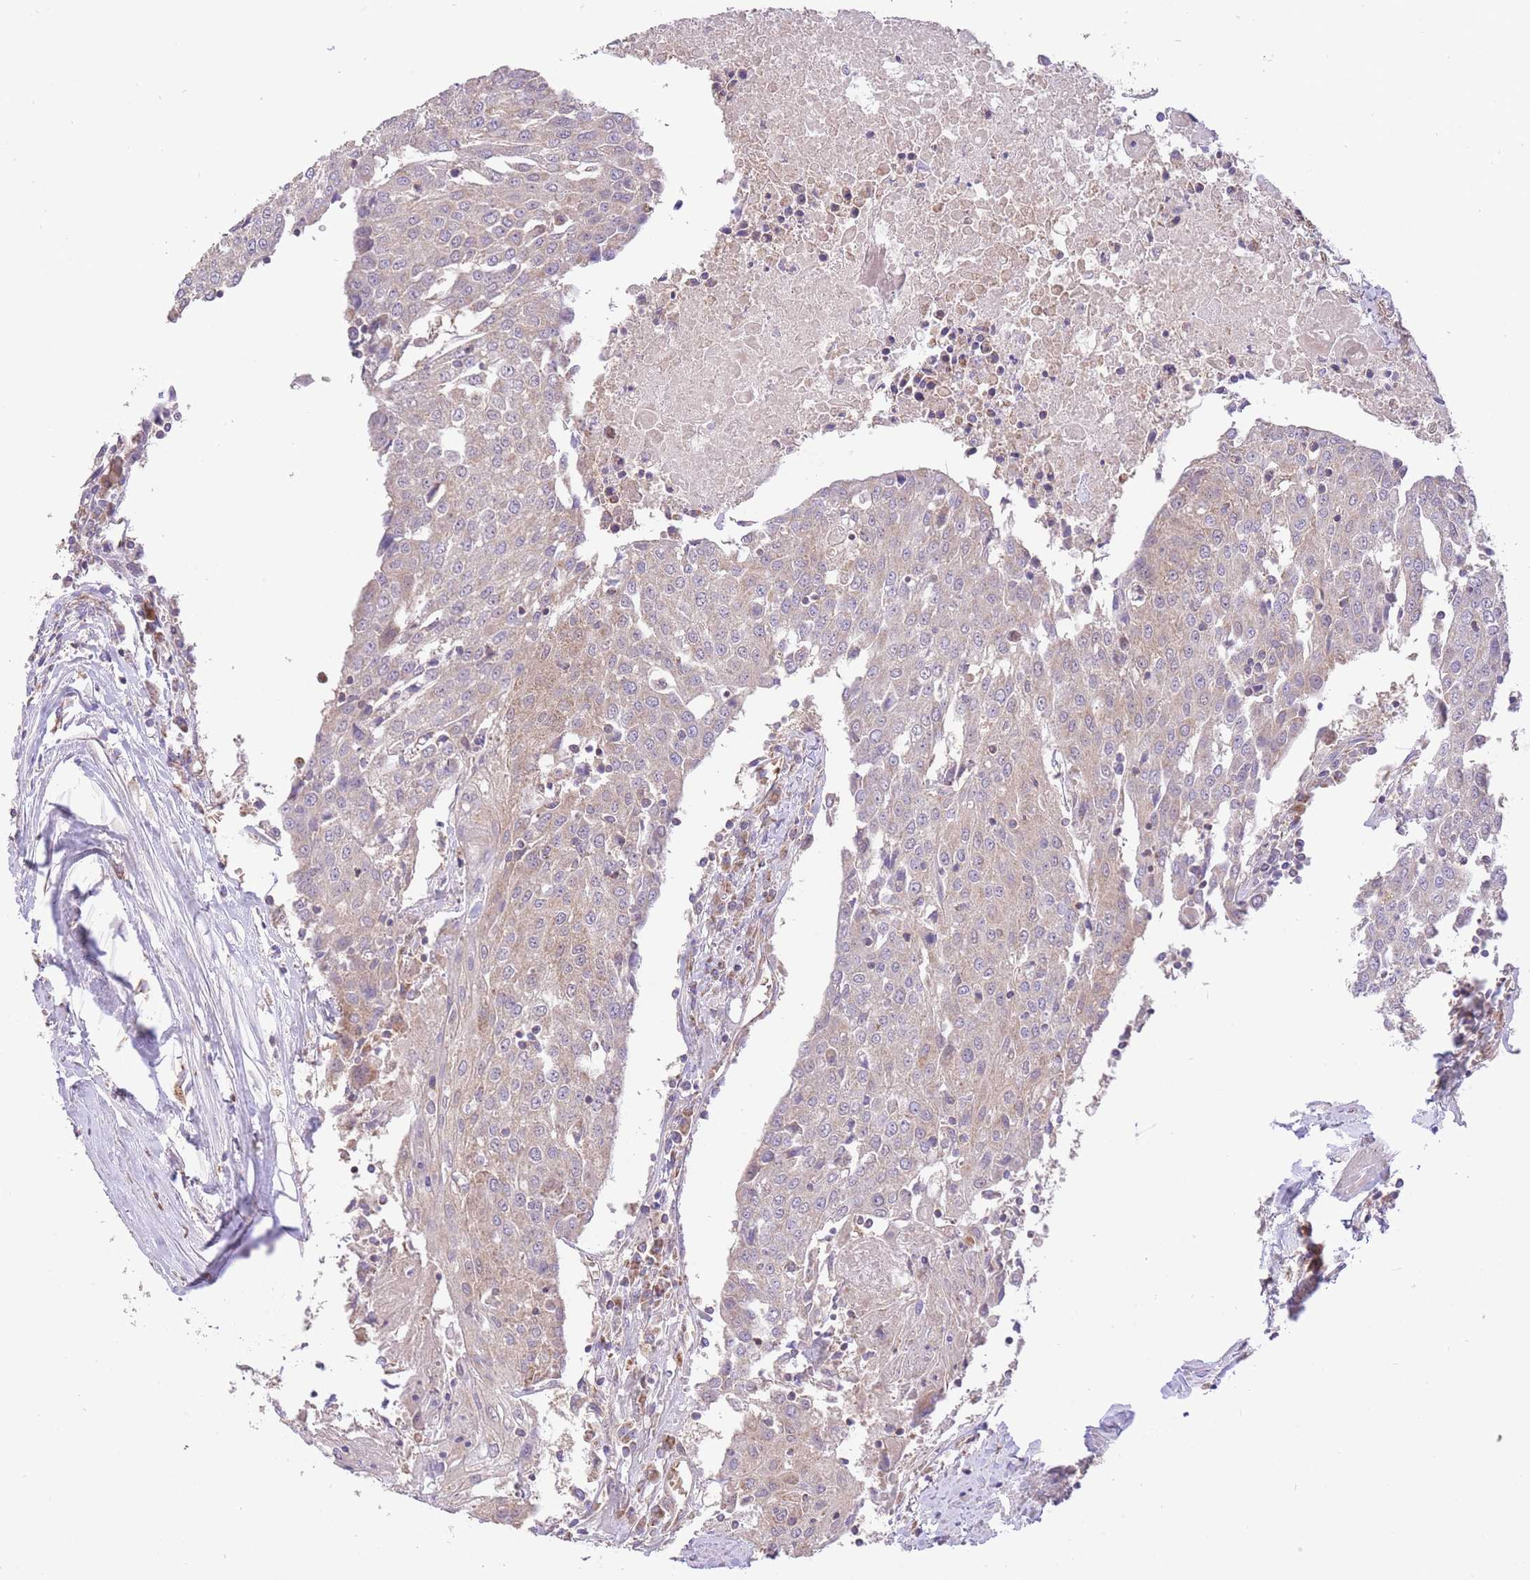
{"staining": {"intensity": "weak", "quantity": "25%-75%", "location": "cytoplasmic/membranous"}, "tissue": "urothelial cancer", "cell_type": "Tumor cells", "image_type": "cancer", "snomed": [{"axis": "morphology", "description": "Urothelial carcinoma, High grade"}, {"axis": "topography", "description": "Urinary bladder"}], "caption": "Approximately 25%-75% of tumor cells in urothelial cancer show weak cytoplasmic/membranous protein staining as visualized by brown immunohistochemical staining.", "gene": "PREP", "patient": {"sex": "female", "age": 85}}